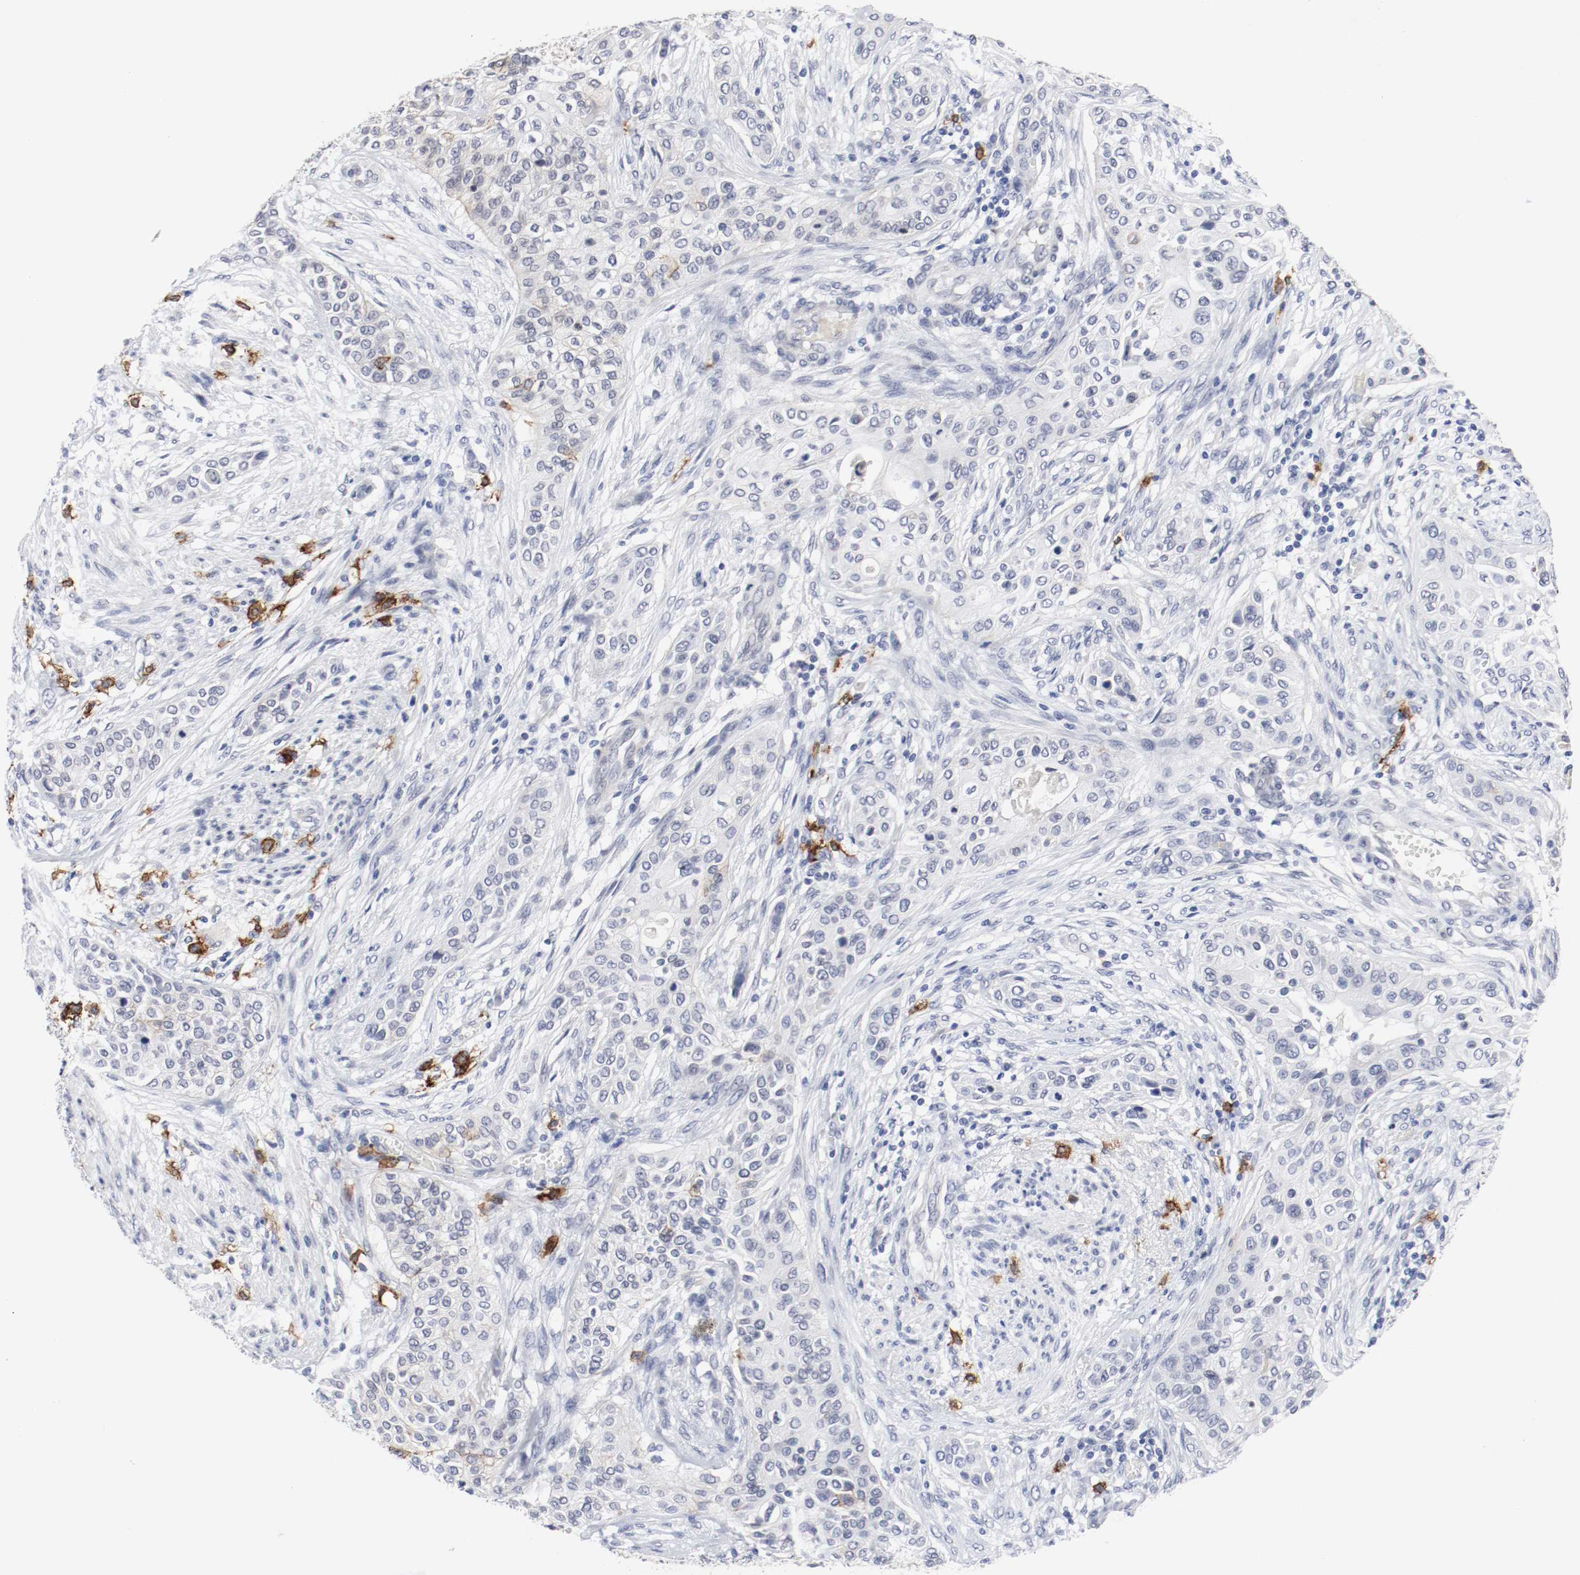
{"staining": {"intensity": "negative", "quantity": "none", "location": "none"}, "tissue": "urothelial cancer", "cell_type": "Tumor cells", "image_type": "cancer", "snomed": [{"axis": "morphology", "description": "Urothelial carcinoma, High grade"}, {"axis": "topography", "description": "Urinary bladder"}], "caption": "There is no significant expression in tumor cells of high-grade urothelial carcinoma. (Brightfield microscopy of DAB immunohistochemistry (IHC) at high magnification).", "gene": "KIT", "patient": {"sex": "male", "age": 74}}